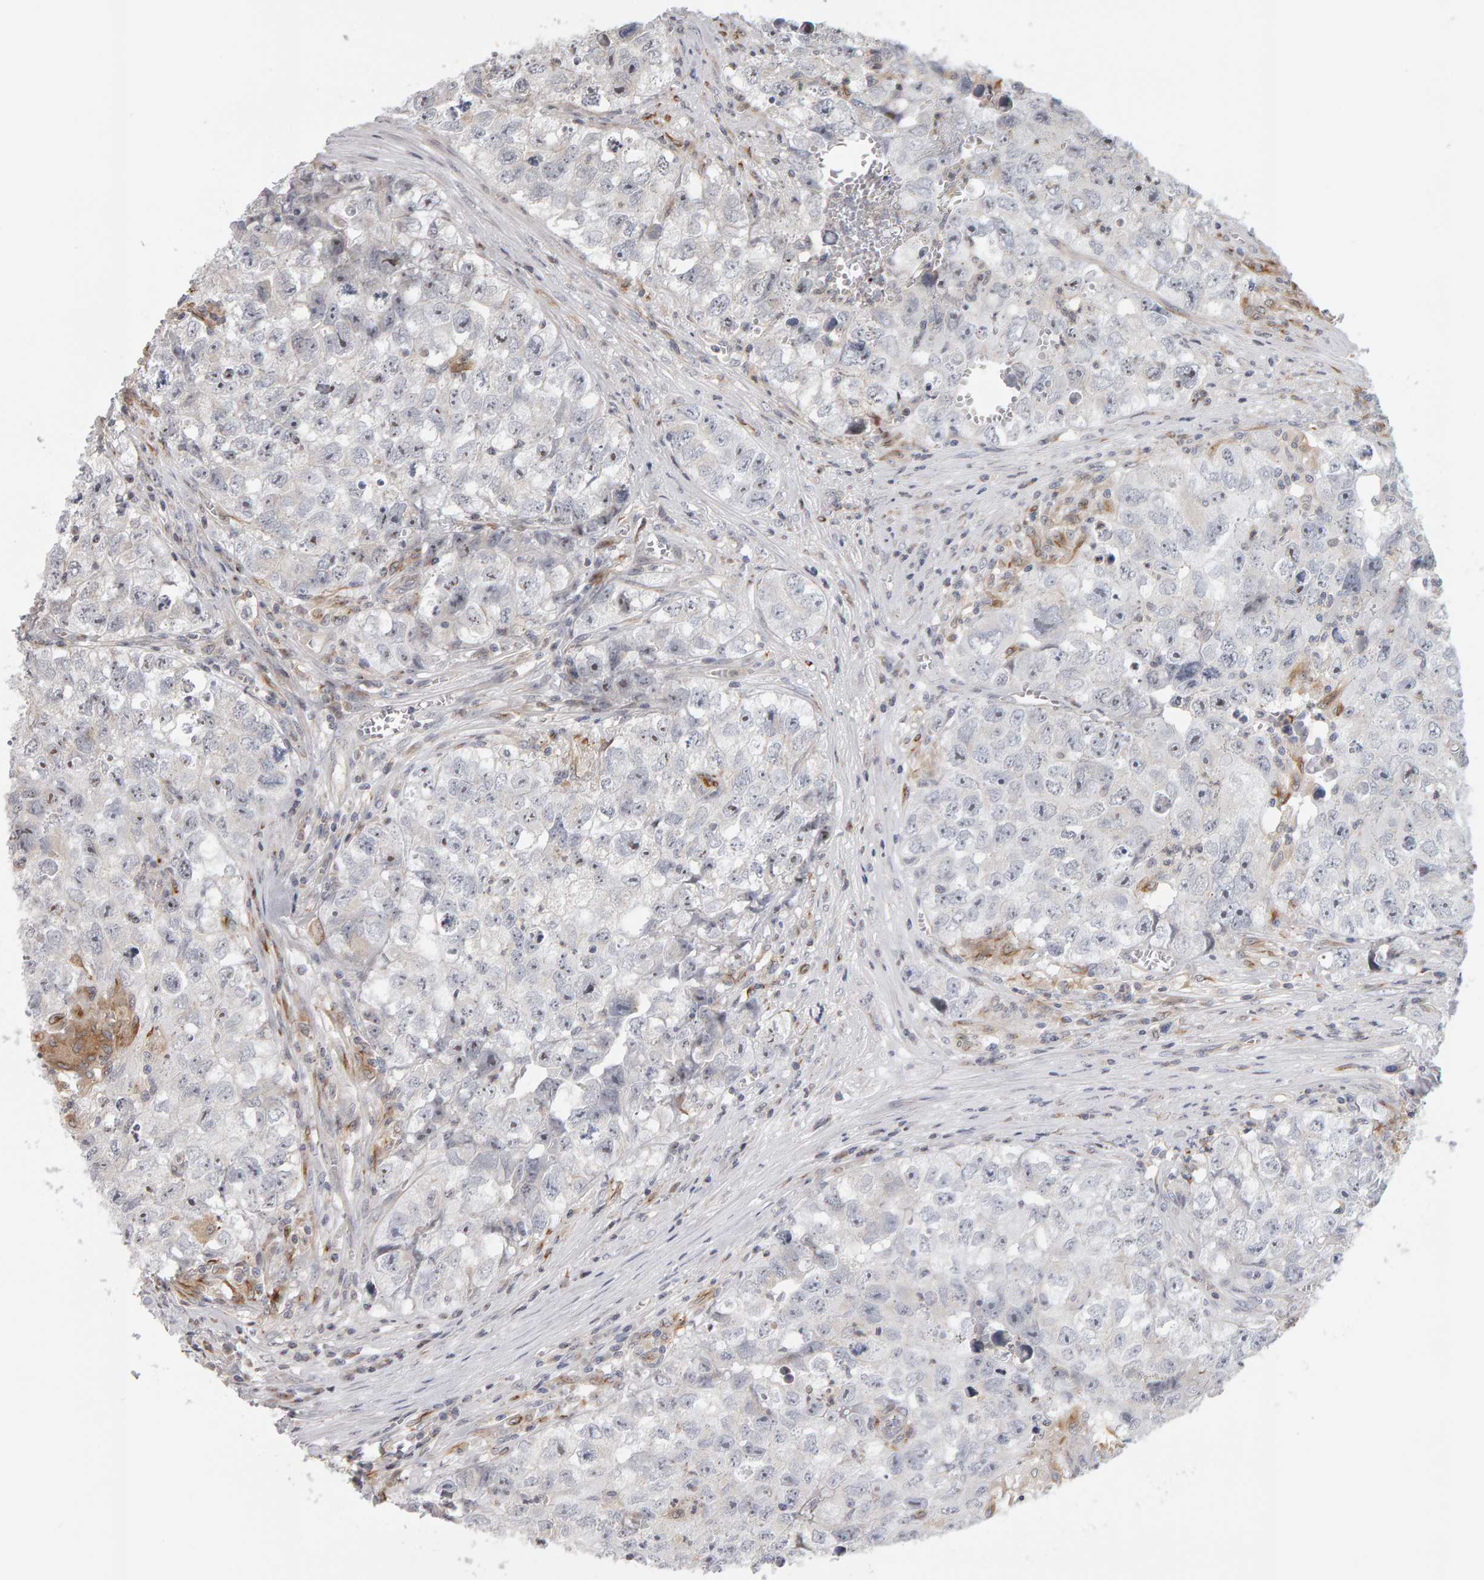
{"staining": {"intensity": "negative", "quantity": "none", "location": "none"}, "tissue": "testis cancer", "cell_type": "Tumor cells", "image_type": "cancer", "snomed": [{"axis": "morphology", "description": "Seminoma, NOS"}, {"axis": "morphology", "description": "Carcinoma, Embryonal, NOS"}, {"axis": "topography", "description": "Testis"}], "caption": "Tumor cells are negative for brown protein staining in testis cancer (embryonal carcinoma).", "gene": "MSRA", "patient": {"sex": "male", "age": 43}}